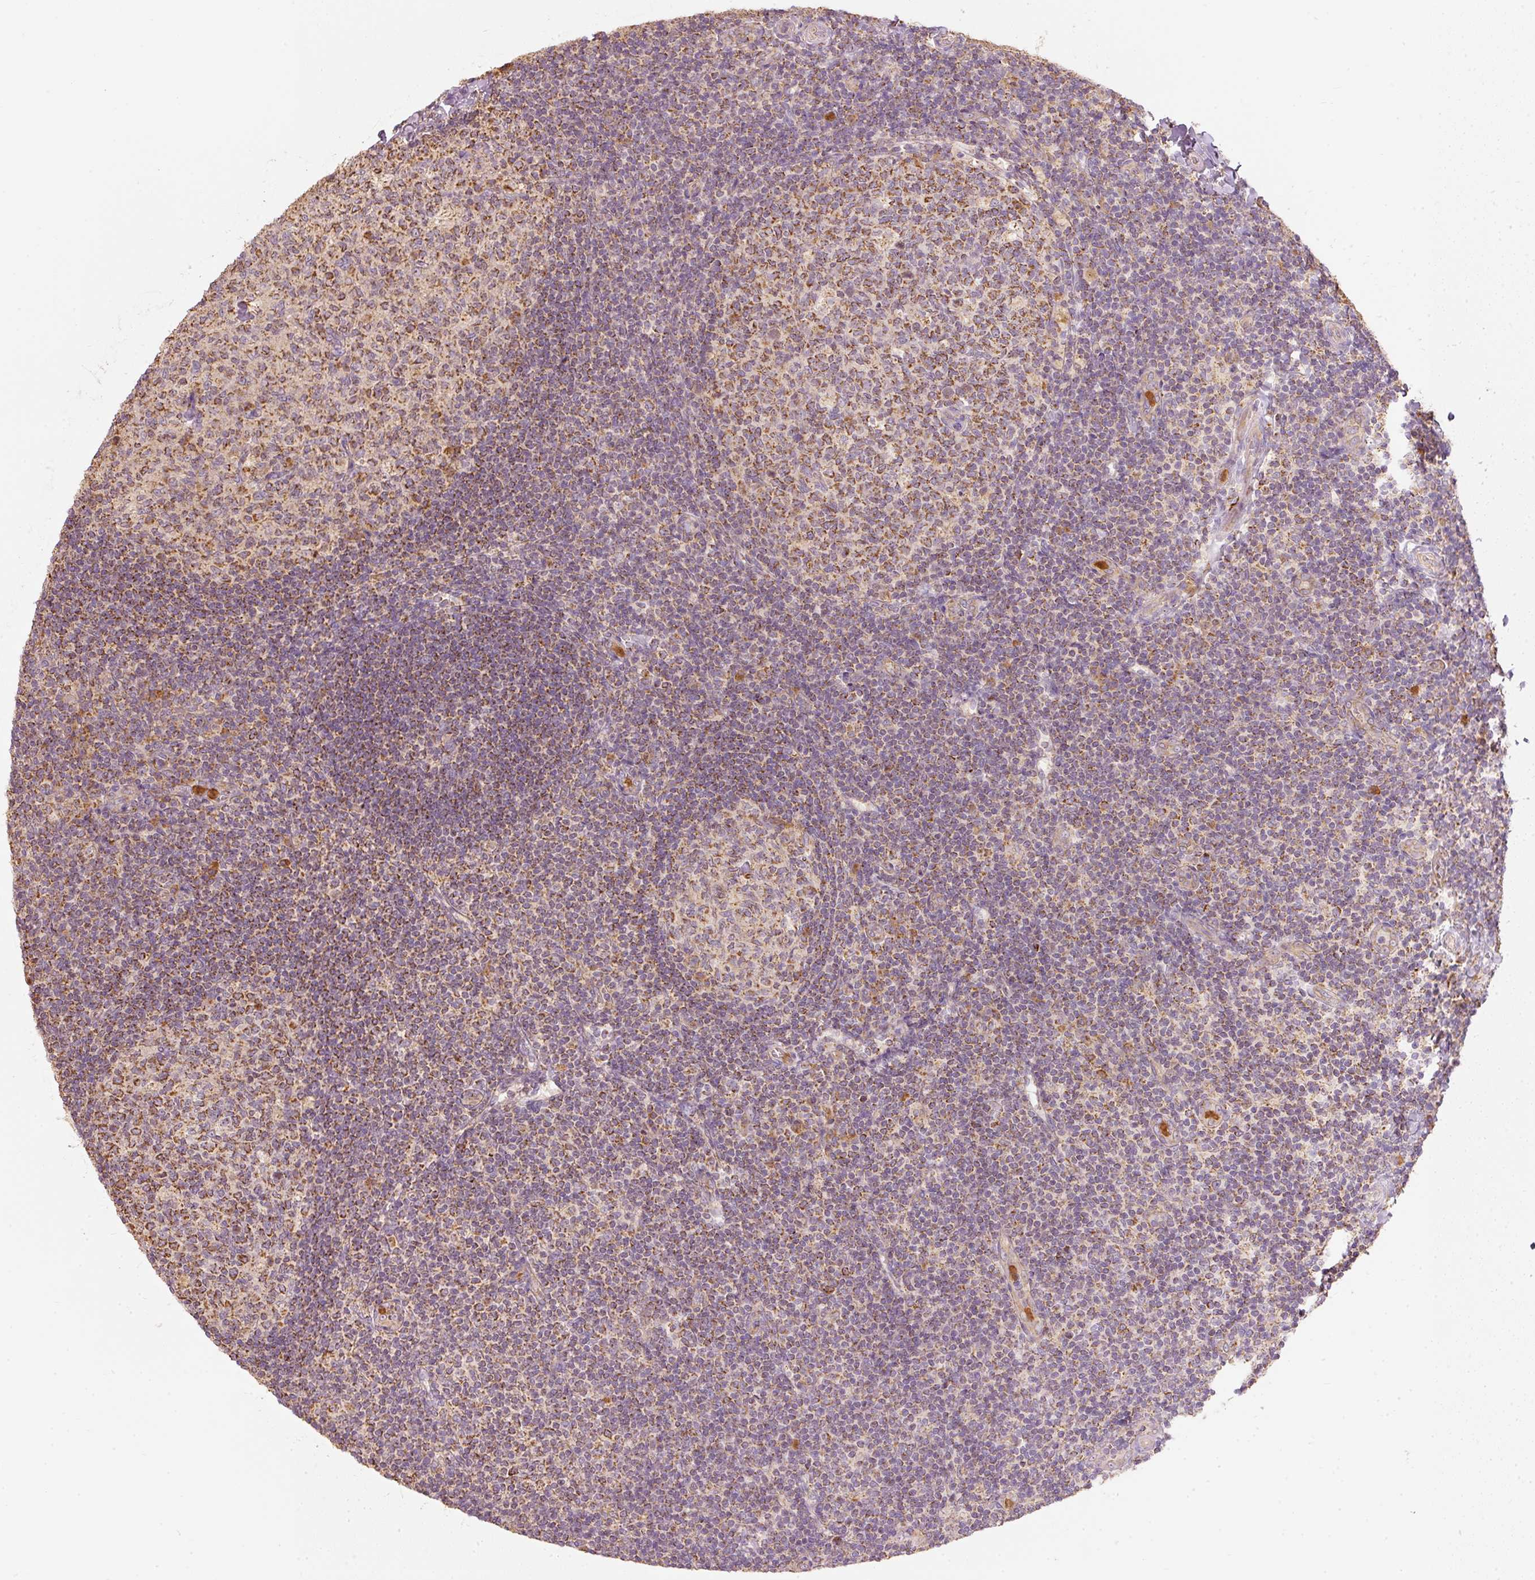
{"staining": {"intensity": "strong", "quantity": ">75%", "location": "cytoplasmic/membranous"}, "tissue": "tonsil", "cell_type": "Germinal center cells", "image_type": "normal", "snomed": [{"axis": "morphology", "description": "Normal tissue, NOS"}, {"axis": "topography", "description": "Tonsil"}], "caption": "This photomicrograph displays normal tonsil stained with immunohistochemistry to label a protein in brown. The cytoplasmic/membranous of germinal center cells show strong positivity for the protein. Nuclei are counter-stained blue.", "gene": "PSENEN", "patient": {"sex": "male", "age": 17}}